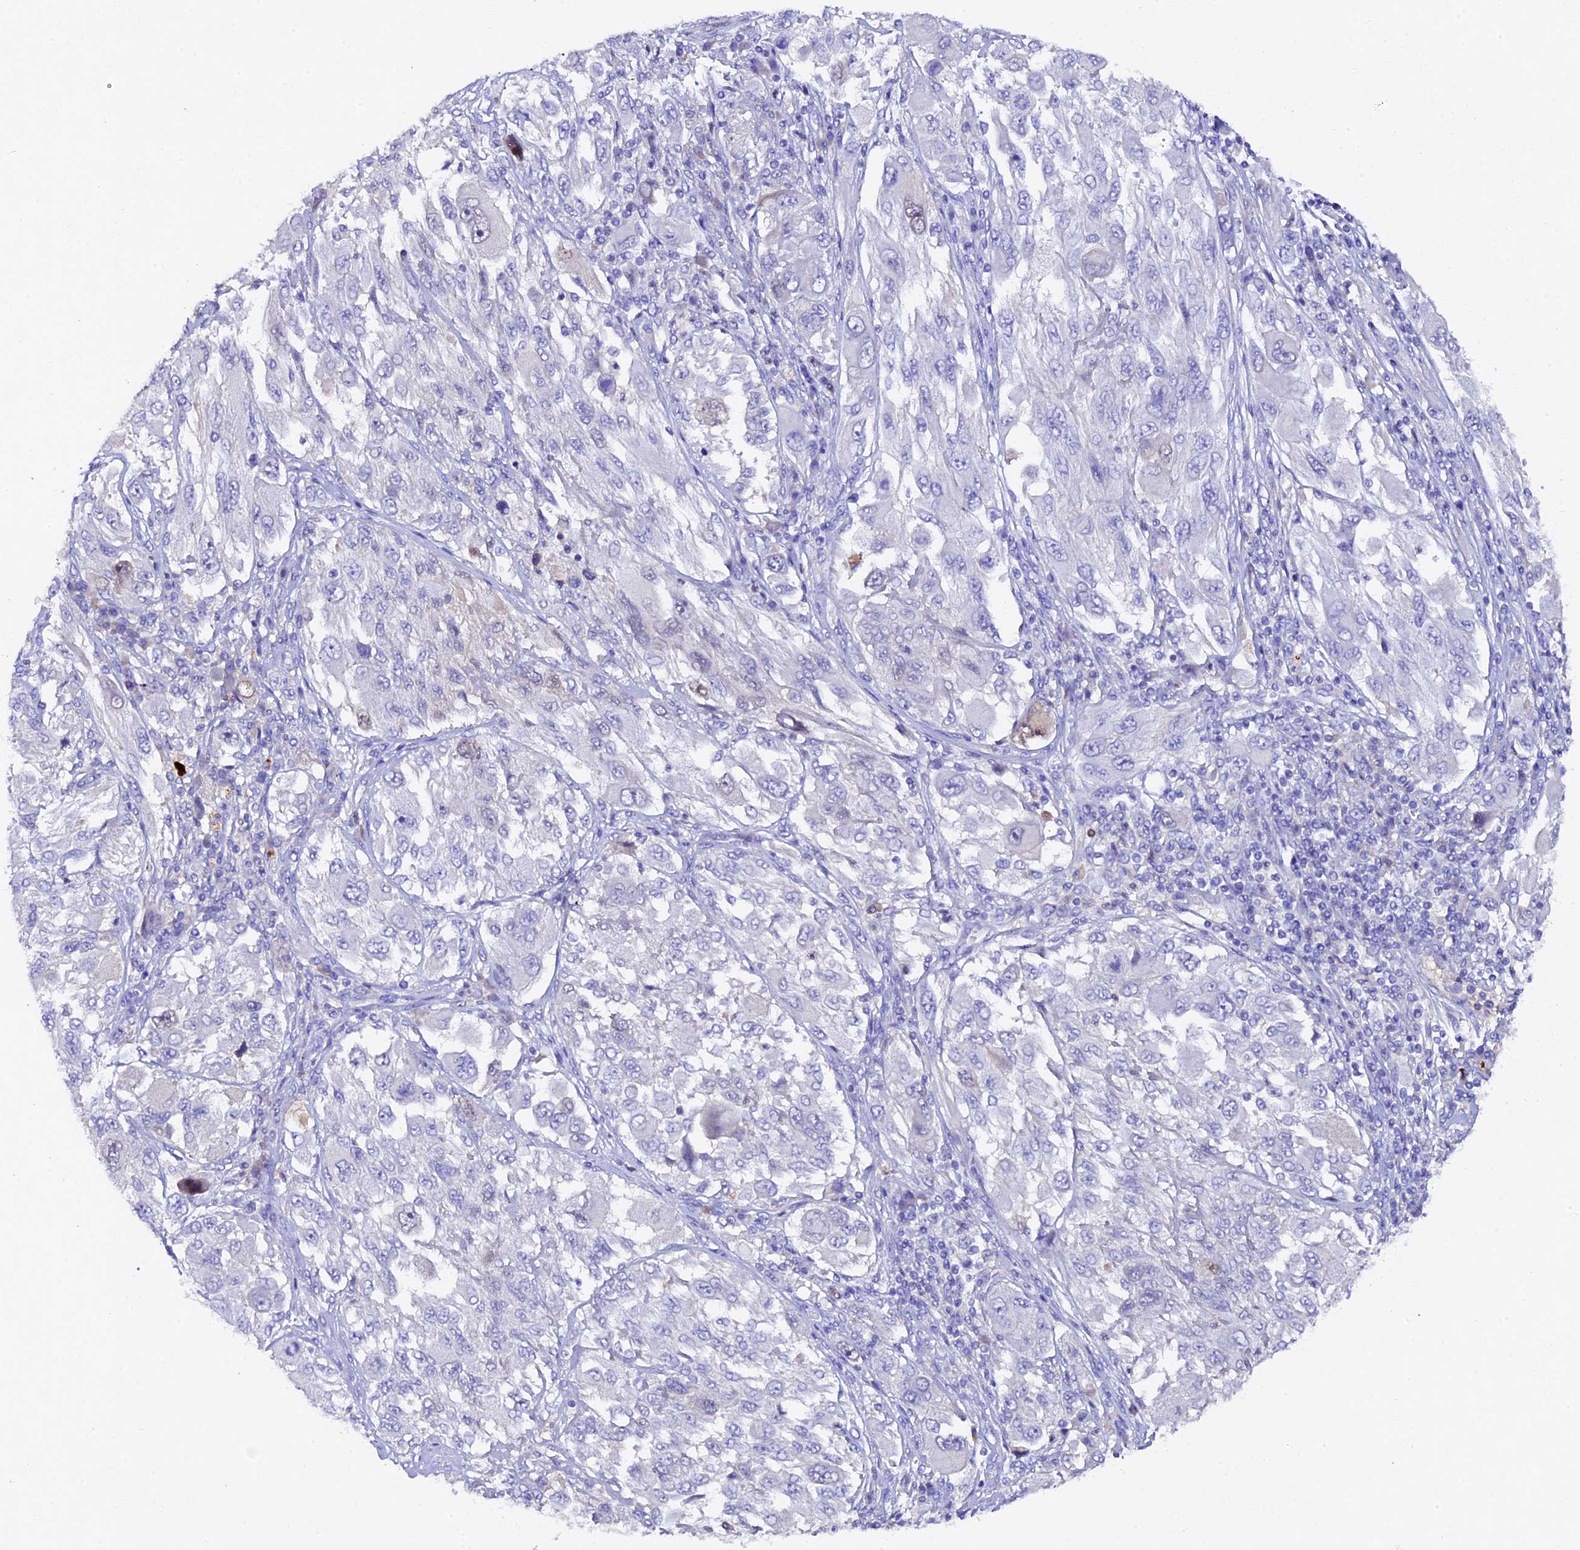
{"staining": {"intensity": "negative", "quantity": "none", "location": "none"}, "tissue": "melanoma", "cell_type": "Tumor cells", "image_type": "cancer", "snomed": [{"axis": "morphology", "description": "Malignant melanoma, NOS"}, {"axis": "topography", "description": "Skin"}], "caption": "Tumor cells show no significant staining in malignant melanoma.", "gene": "TGDS", "patient": {"sex": "female", "age": 91}}